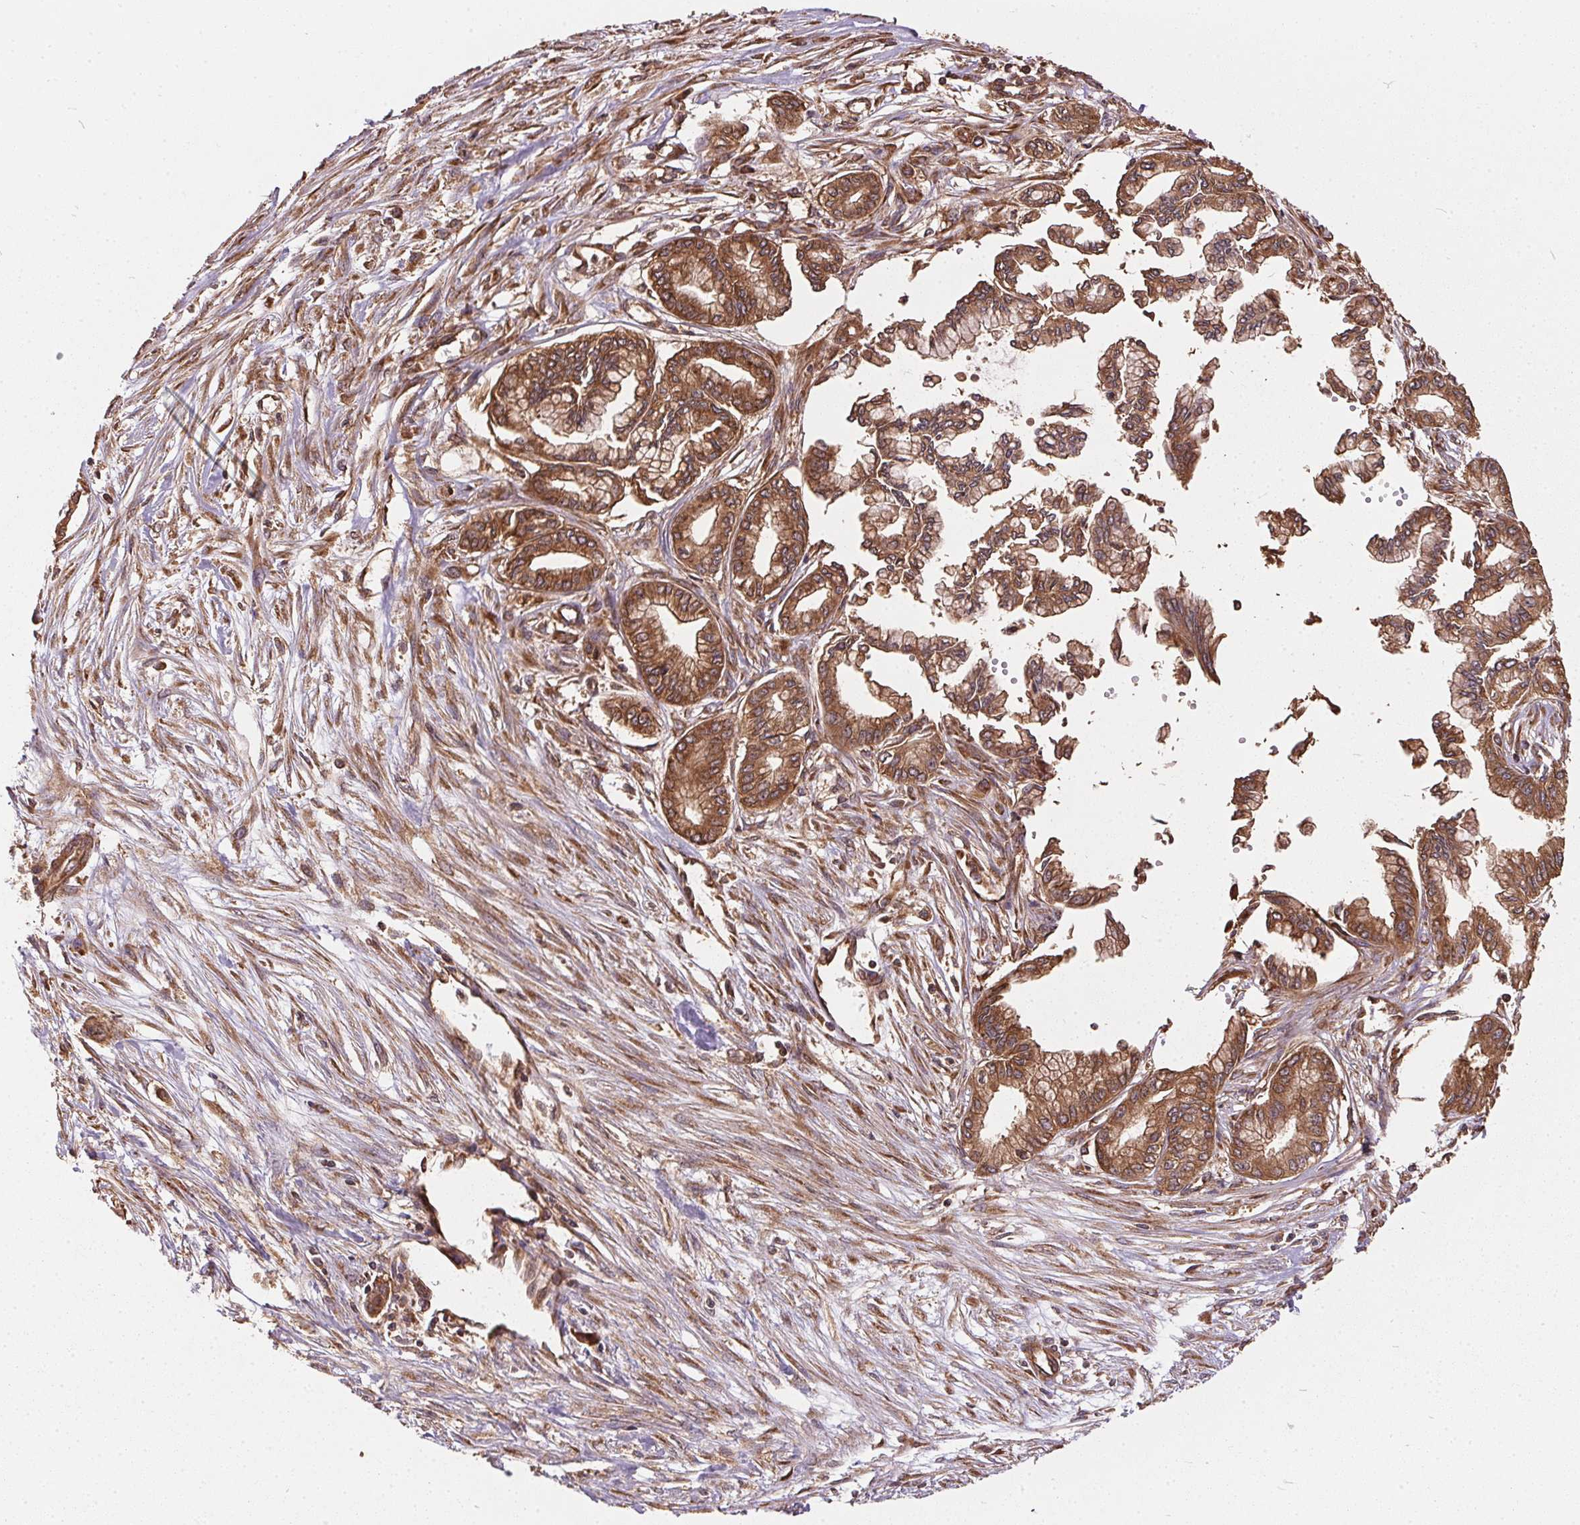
{"staining": {"intensity": "strong", "quantity": ">75%", "location": "cytoplasmic/membranous"}, "tissue": "pancreatic cancer", "cell_type": "Tumor cells", "image_type": "cancer", "snomed": [{"axis": "morphology", "description": "Adenocarcinoma, NOS"}, {"axis": "topography", "description": "Pancreas"}], "caption": "Pancreatic cancer (adenocarcinoma) stained for a protein exhibits strong cytoplasmic/membranous positivity in tumor cells.", "gene": "EIF2S1", "patient": {"sex": "female", "age": 68}}